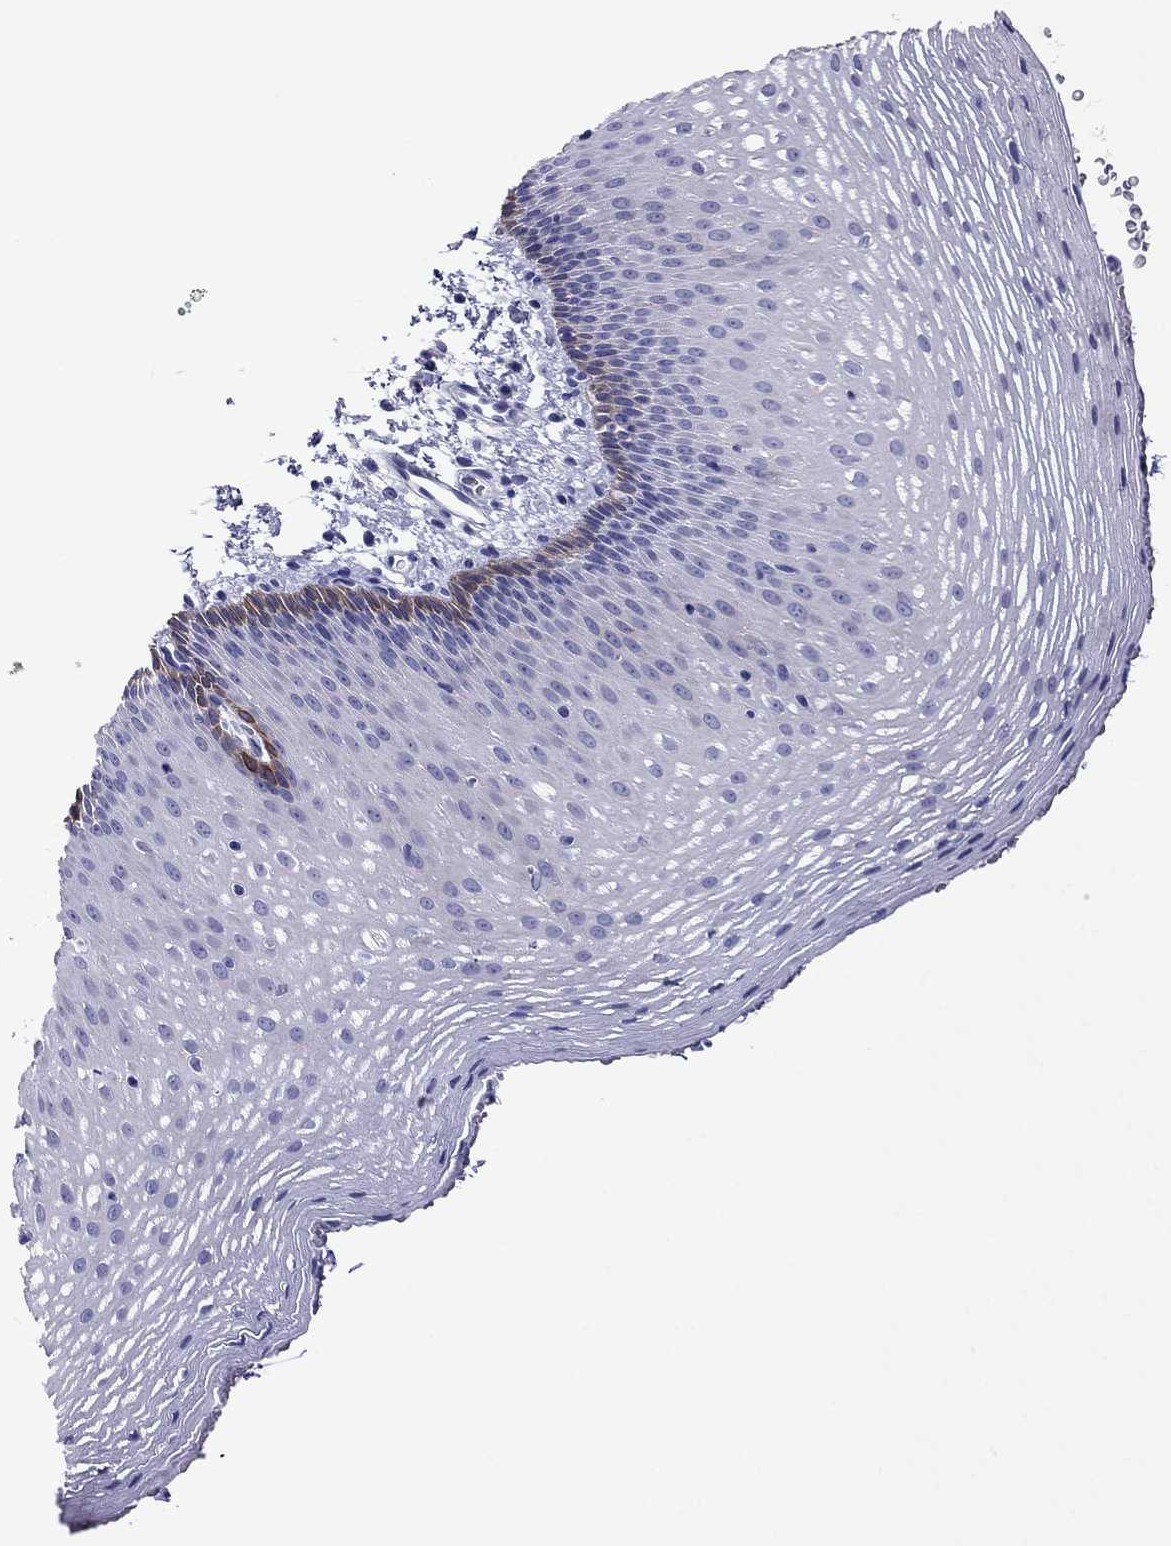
{"staining": {"intensity": "strong", "quantity": "<25%", "location": "cytoplasmic/membranous"}, "tissue": "esophagus", "cell_type": "Squamous epithelial cells", "image_type": "normal", "snomed": [{"axis": "morphology", "description": "Normal tissue, NOS"}, {"axis": "topography", "description": "Esophagus"}], "caption": "DAB (3,3'-diaminobenzidine) immunohistochemical staining of normal human esophagus reveals strong cytoplasmic/membranous protein staining in about <25% of squamous epithelial cells. Immunohistochemistry (ihc) stains the protein of interest in brown and the nuclei are stained blue.", "gene": "CAPNS2", "patient": {"sex": "male", "age": 76}}